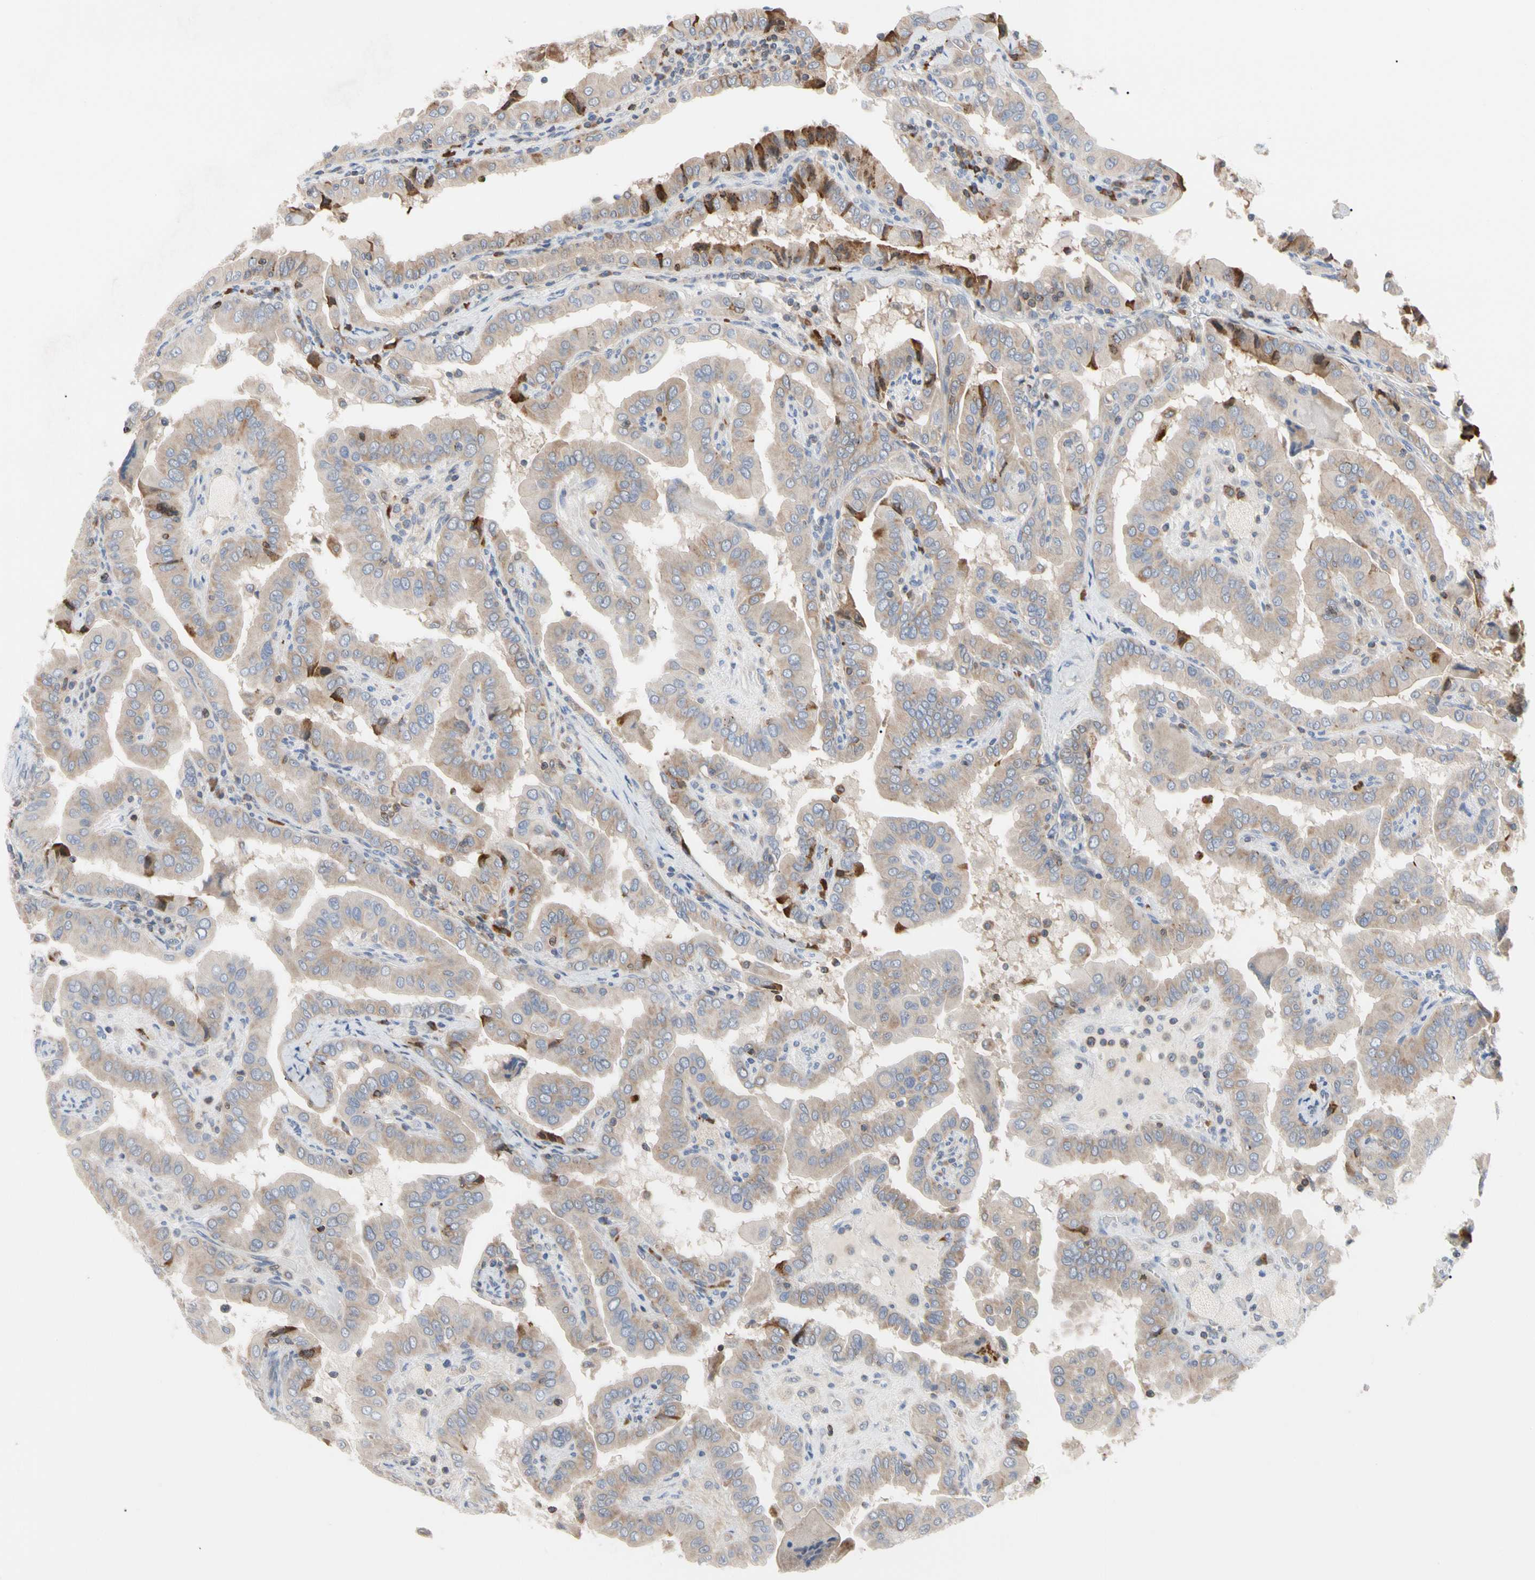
{"staining": {"intensity": "weak", "quantity": ">75%", "location": "cytoplasmic/membranous"}, "tissue": "thyroid cancer", "cell_type": "Tumor cells", "image_type": "cancer", "snomed": [{"axis": "morphology", "description": "Papillary adenocarcinoma, NOS"}, {"axis": "topography", "description": "Thyroid gland"}], "caption": "Immunohistochemical staining of human thyroid papillary adenocarcinoma shows low levels of weak cytoplasmic/membranous expression in approximately >75% of tumor cells.", "gene": "MCL1", "patient": {"sex": "male", "age": 33}}